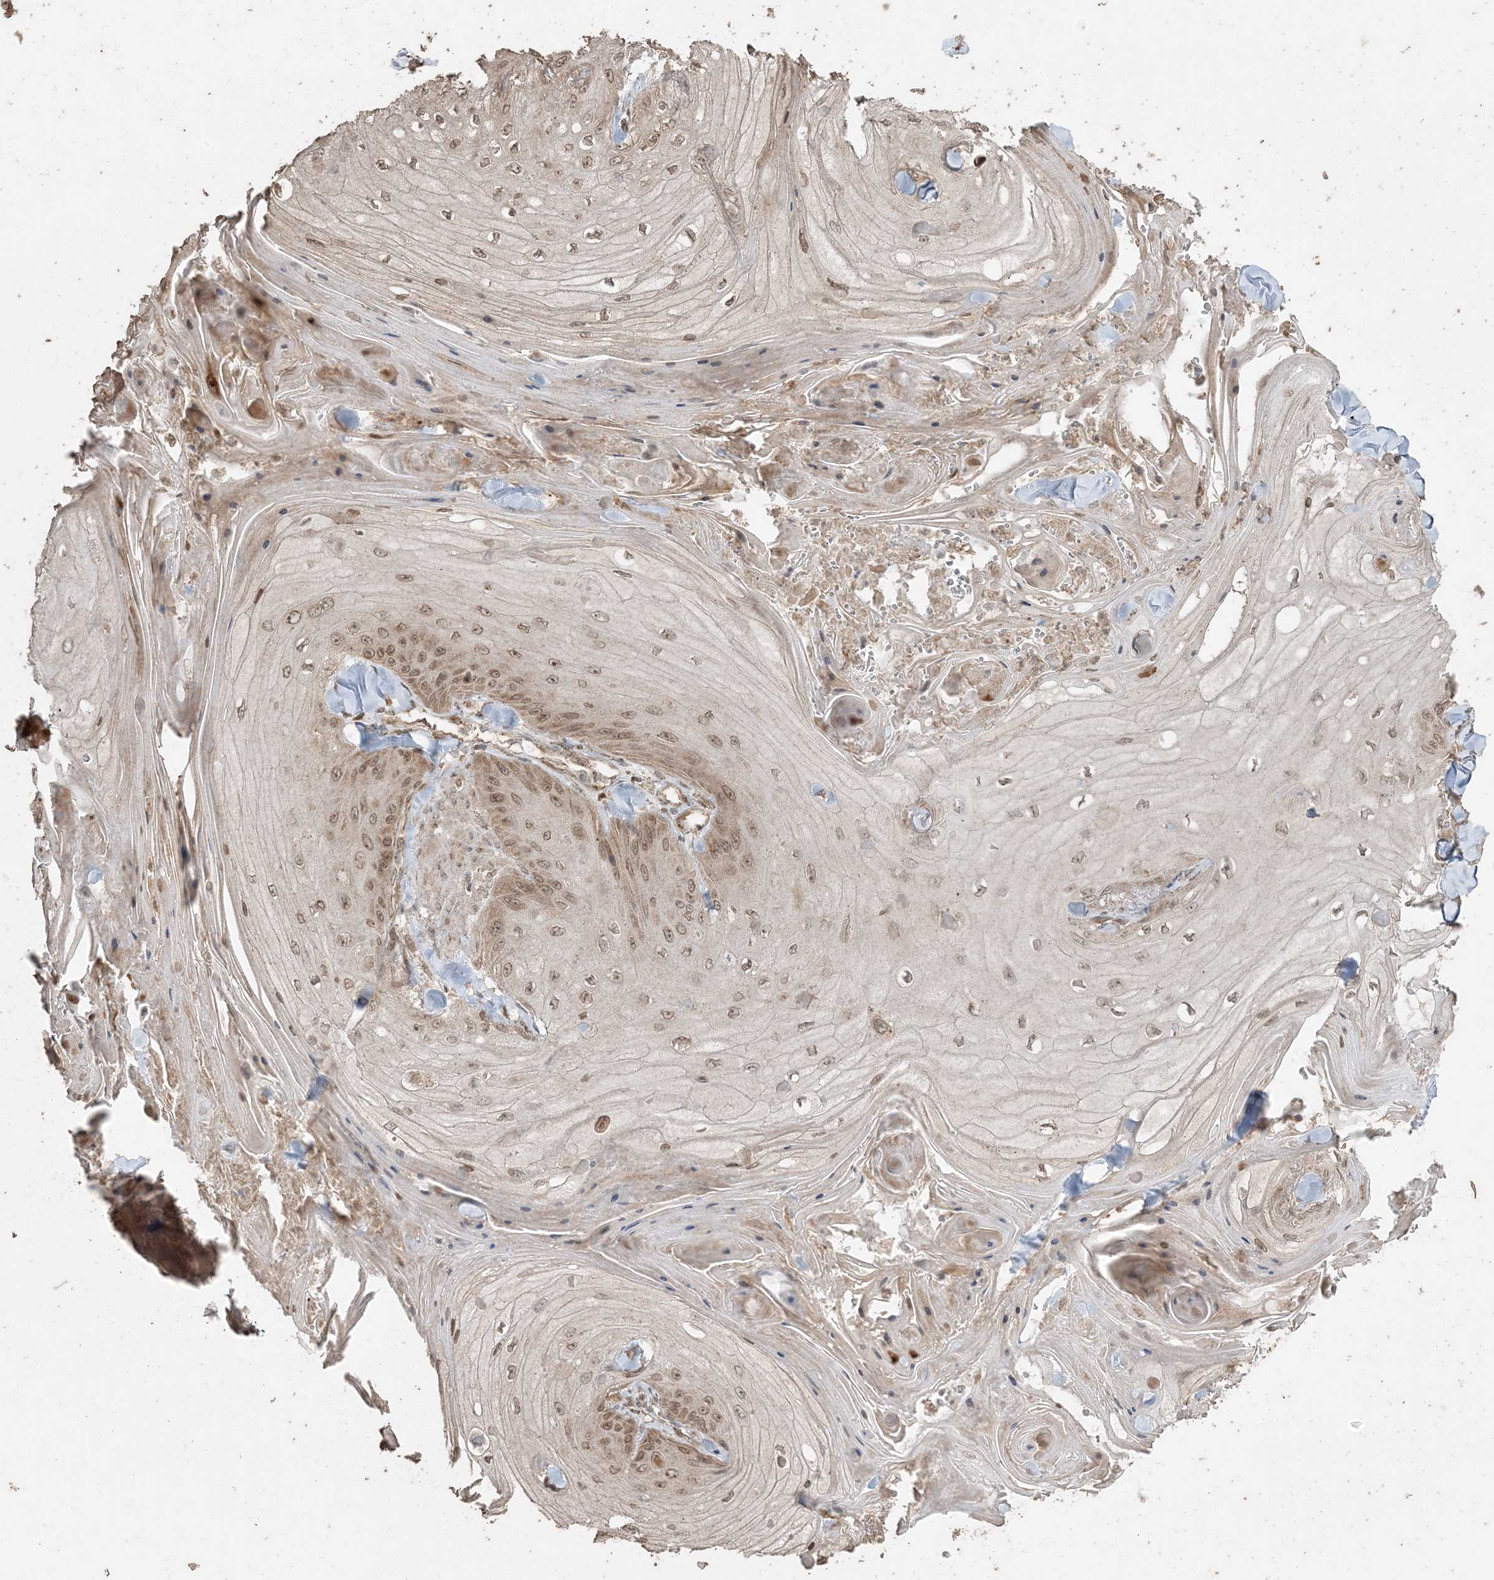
{"staining": {"intensity": "moderate", "quantity": ">75%", "location": "cytoplasmic/membranous,nuclear"}, "tissue": "skin cancer", "cell_type": "Tumor cells", "image_type": "cancer", "snomed": [{"axis": "morphology", "description": "Squamous cell carcinoma, NOS"}, {"axis": "topography", "description": "Skin"}], "caption": "A brown stain labels moderate cytoplasmic/membranous and nuclear staining of a protein in human skin cancer tumor cells.", "gene": "DDX19B", "patient": {"sex": "male", "age": 74}}